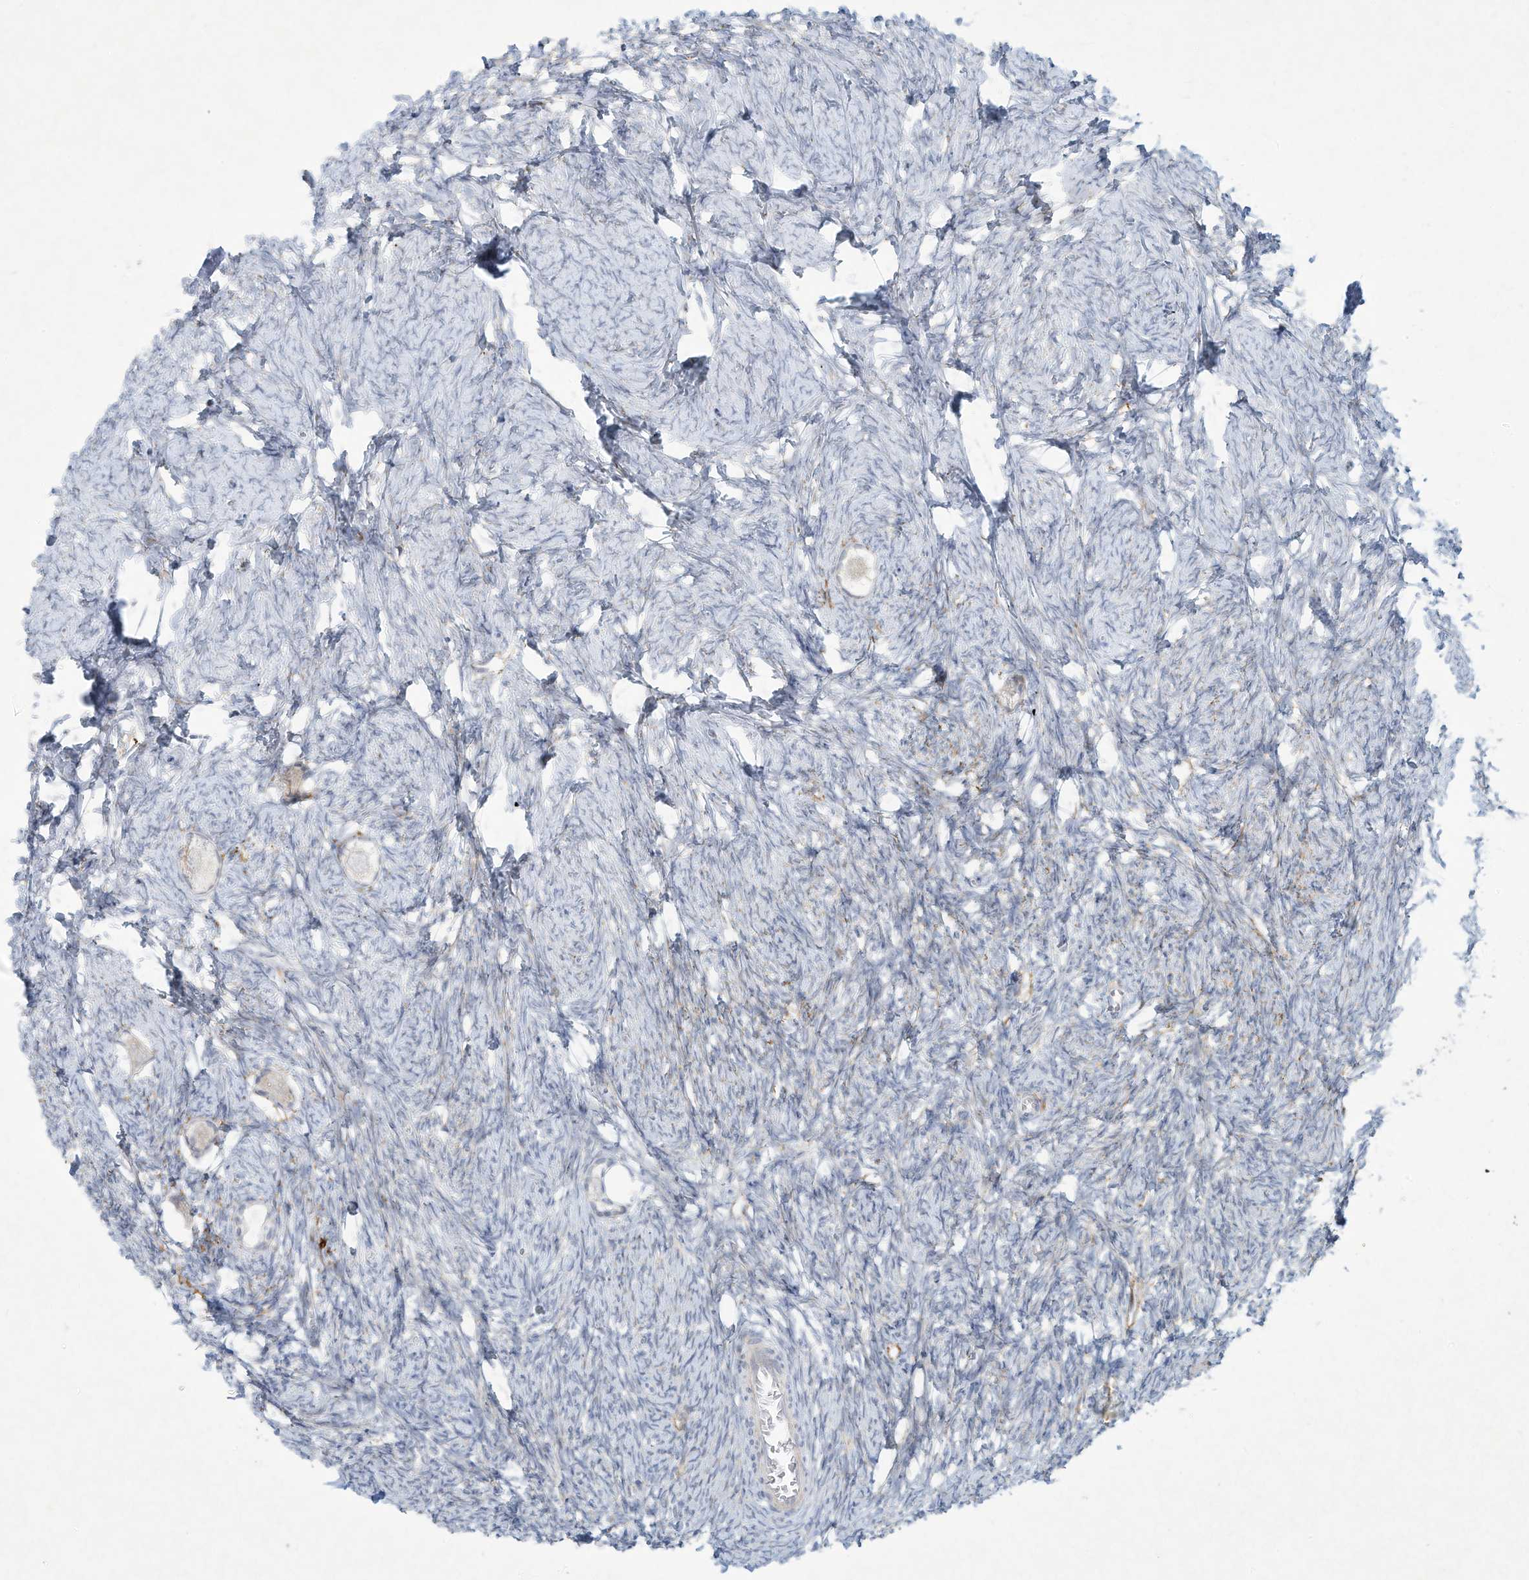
{"staining": {"intensity": "negative", "quantity": "none", "location": "none"}, "tissue": "ovary", "cell_type": "Follicle cells", "image_type": "normal", "snomed": [{"axis": "morphology", "description": "Normal tissue, NOS"}, {"axis": "topography", "description": "Ovary"}], "caption": "Immunohistochemistry (IHC) photomicrograph of benign ovary stained for a protein (brown), which demonstrates no positivity in follicle cells.", "gene": "PAX6", "patient": {"sex": "female", "age": 27}}